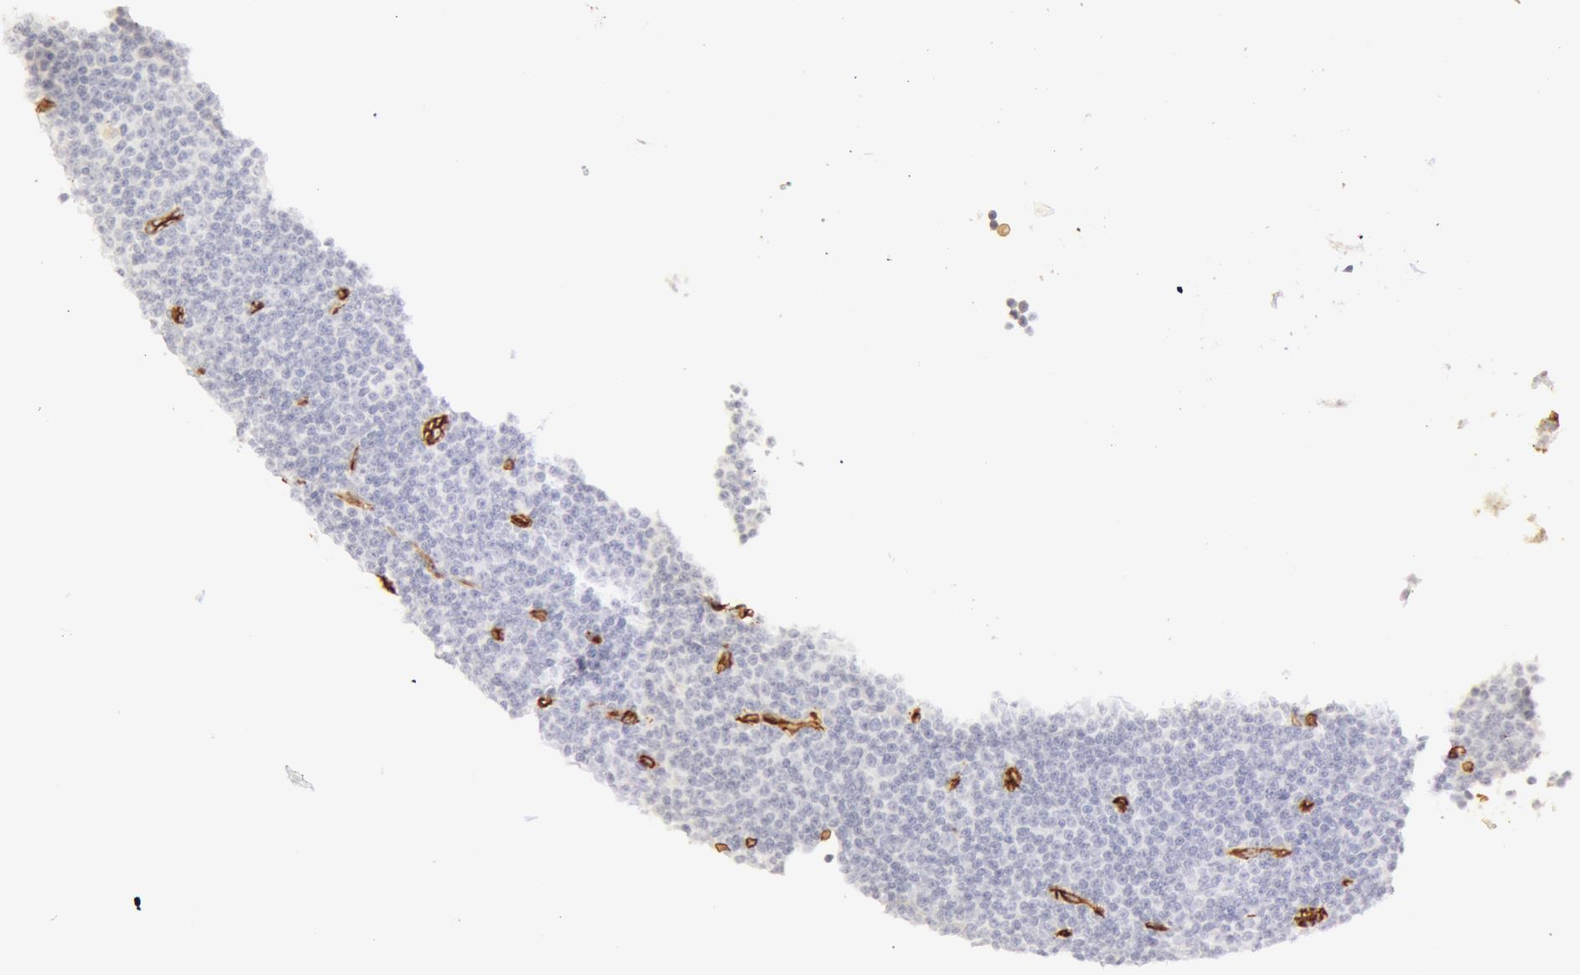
{"staining": {"intensity": "negative", "quantity": "none", "location": "none"}, "tissue": "lymphoma", "cell_type": "Tumor cells", "image_type": "cancer", "snomed": [{"axis": "morphology", "description": "Malignant lymphoma, non-Hodgkin's type, Low grade"}, {"axis": "topography", "description": "Lymph node"}], "caption": "There is no significant staining in tumor cells of lymphoma. The staining is performed using DAB brown chromogen with nuclei counter-stained in using hematoxylin.", "gene": "AQP1", "patient": {"sex": "male", "age": 57}}